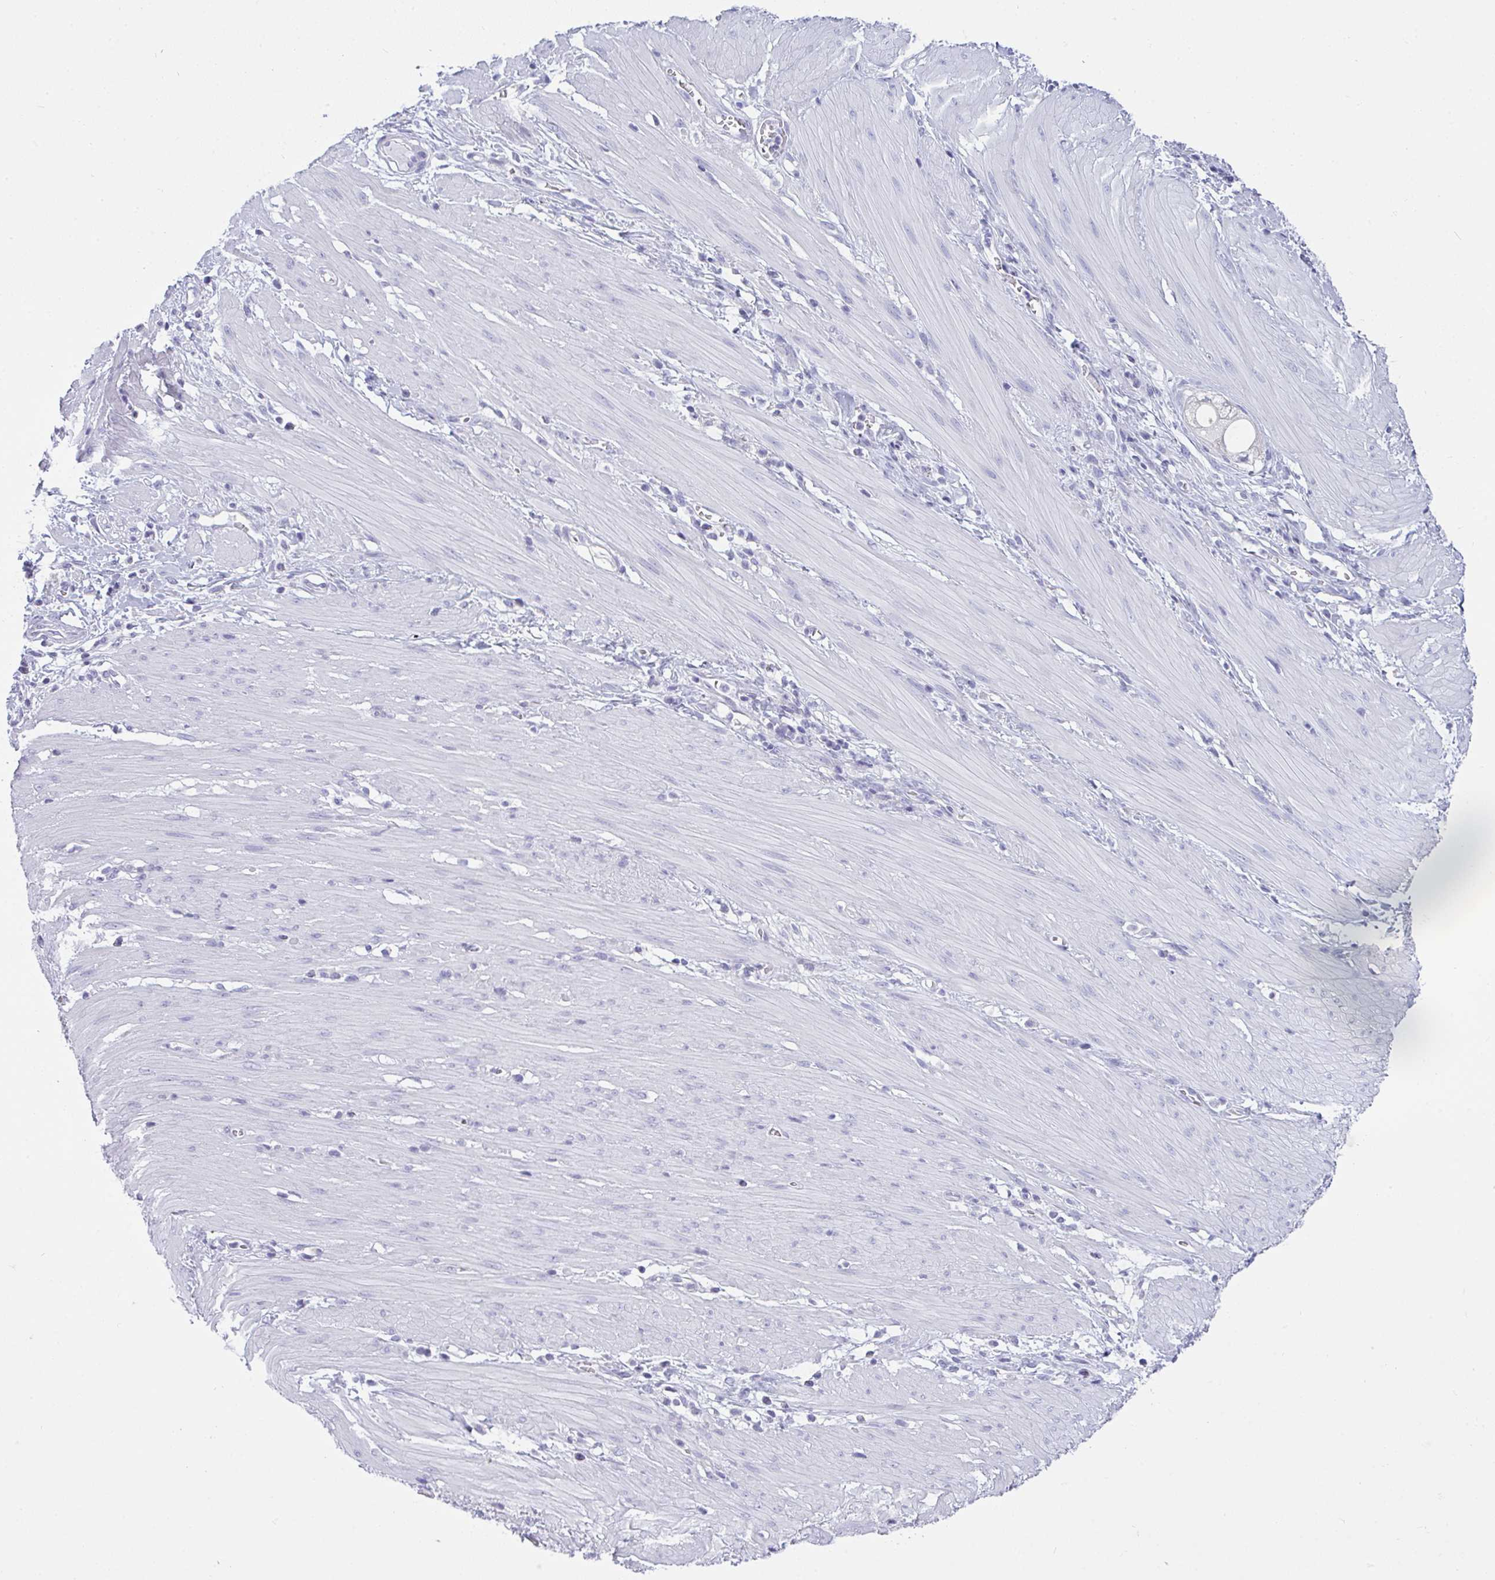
{"staining": {"intensity": "negative", "quantity": "none", "location": "none"}, "tissue": "stomach cancer", "cell_type": "Tumor cells", "image_type": "cancer", "snomed": [{"axis": "morphology", "description": "Adenocarcinoma, NOS"}, {"axis": "topography", "description": "Stomach"}, {"axis": "topography", "description": "Stomach, lower"}], "caption": "IHC photomicrograph of neoplastic tissue: stomach adenocarcinoma stained with DAB (3,3'-diaminobenzidine) shows no significant protein expression in tumor cells. Nuclei are stained in blue.", "gene": "GSDMB", "patient": {"sex": "female", "age": 48}}